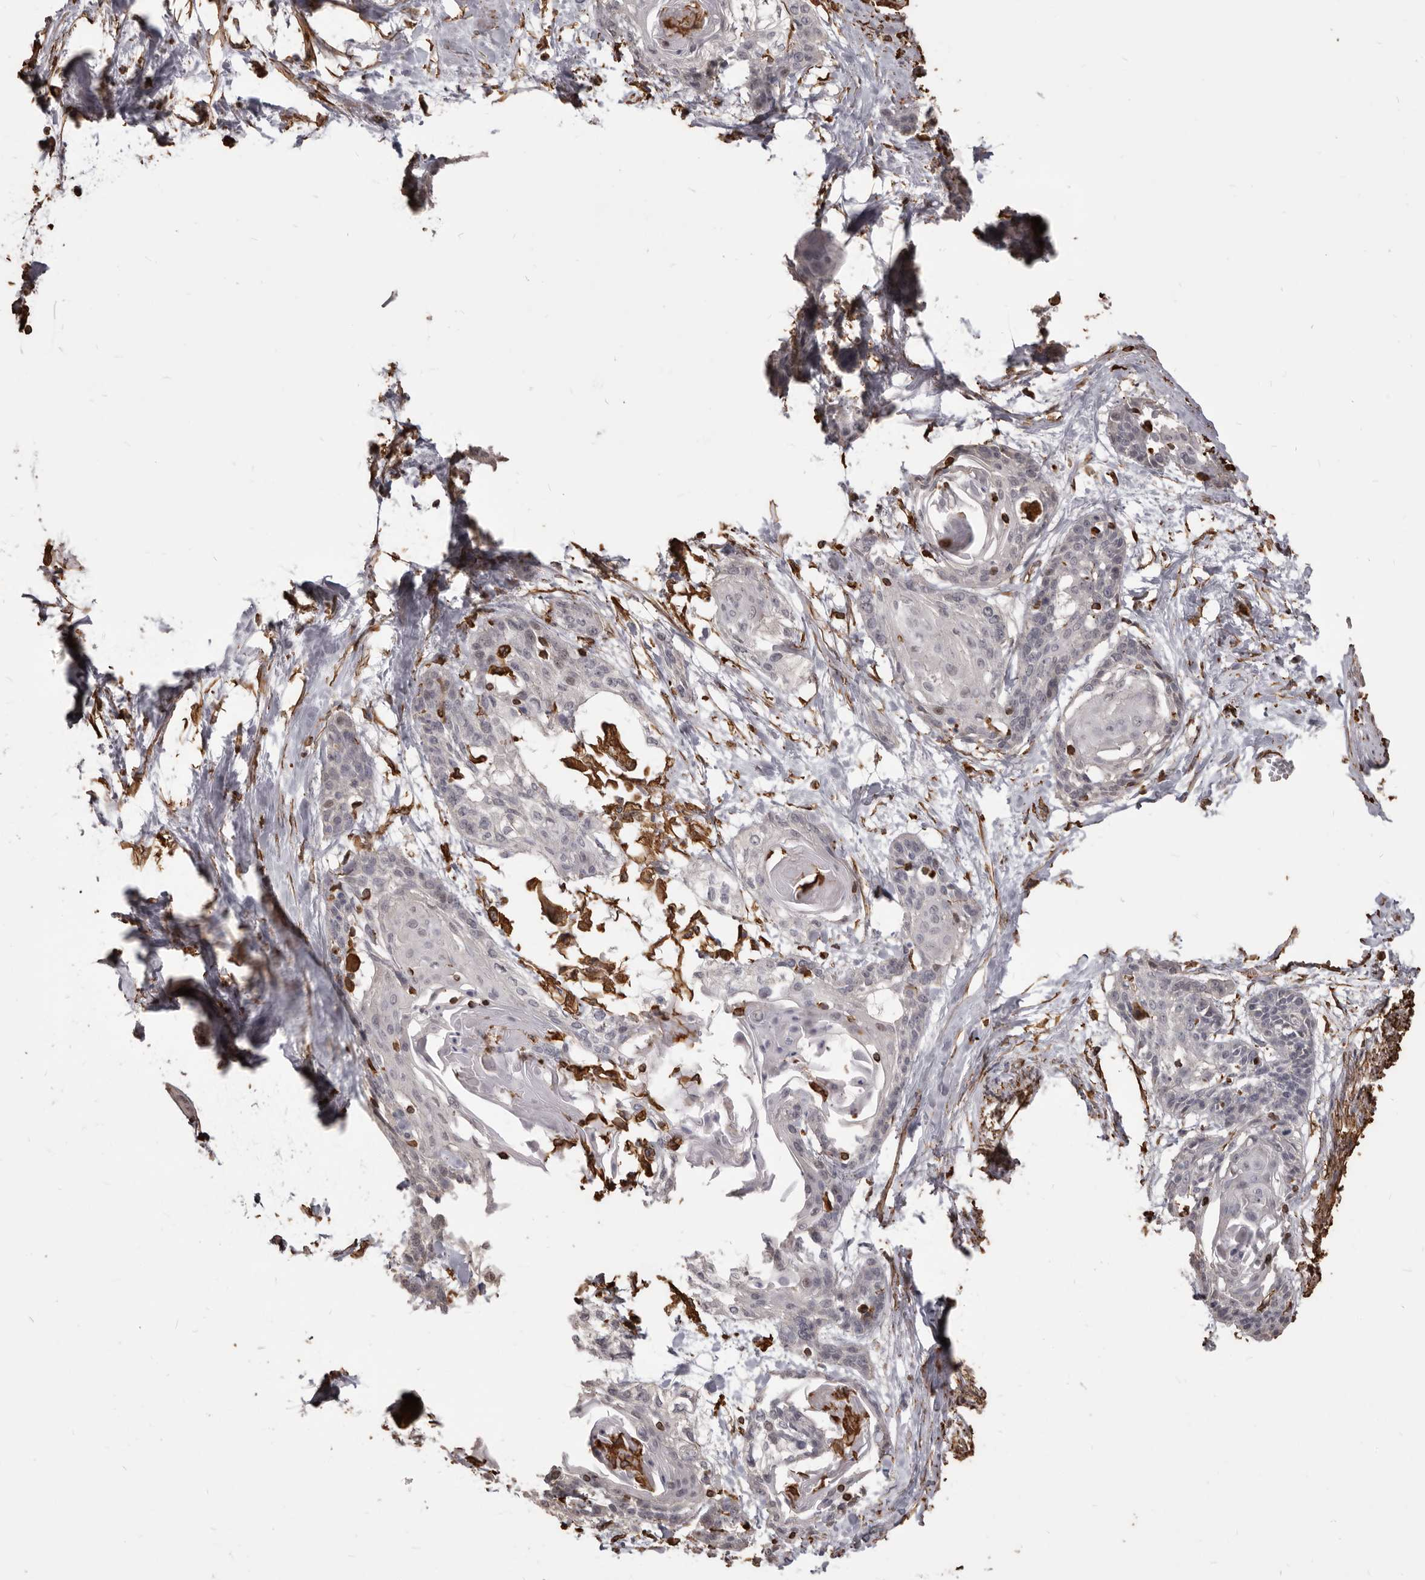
{"staining": {"intensity": "negative", "quantity": "none", "location": "none"}, "tissue": "cervical cancer", "cell_type": "Tumor cells", "image_type": "cancer", "snomed": [{"axis": "morphology", "description": "Squamous cell carcinoma, NOS"}, {"axis": "topography", "description": "Cervix"}], "caption": "Tumor cells show no significant expression in cervical cancer.", "gene": "MTURN", "patient": {"sex": "female", "age": 57}}